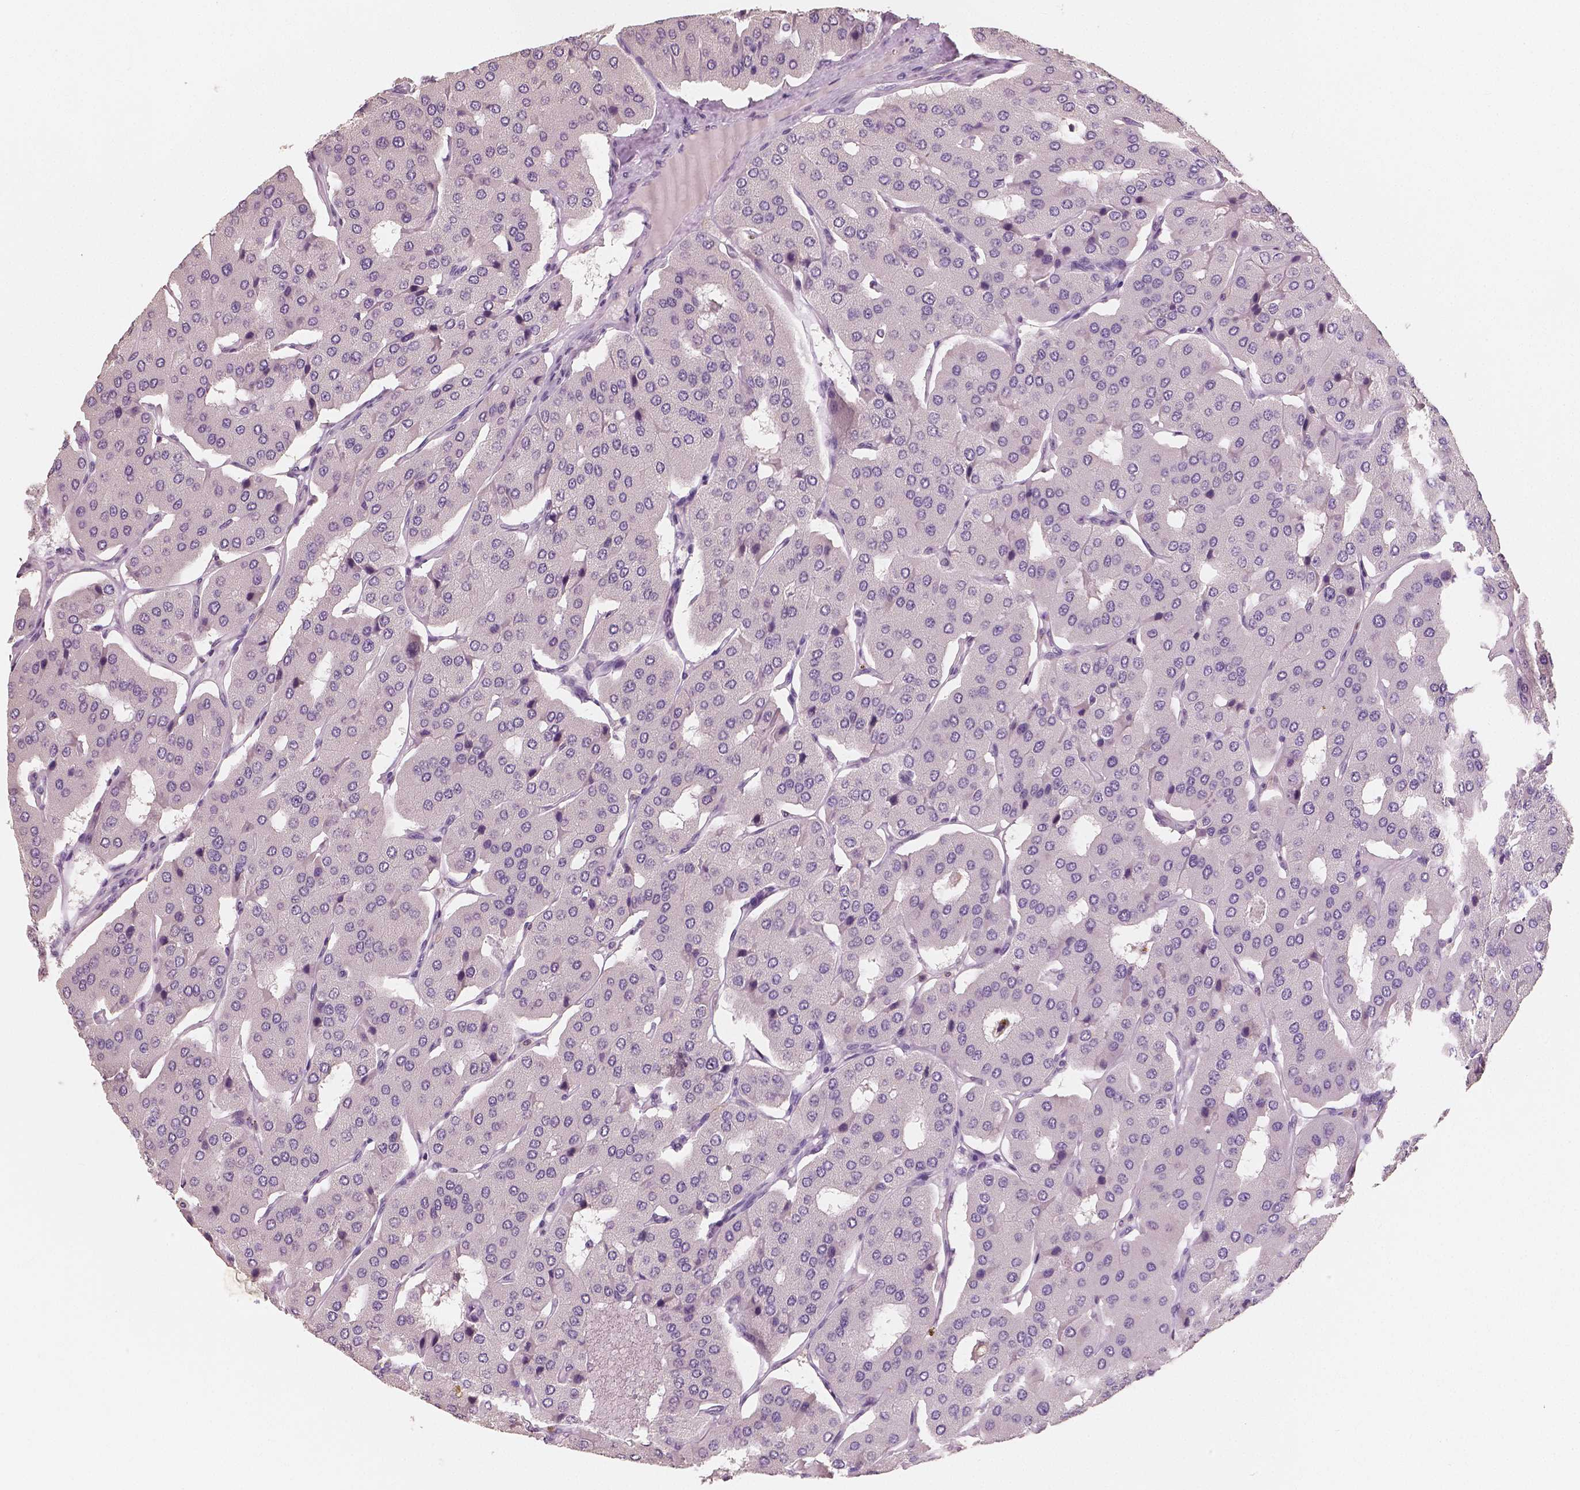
{"staining": {"intensity": "negative", "quantity": "none", "location": "none"}, "tissue": "parathyroid gland", "cell_type": "Glandular cells", "image_type": "normal", "snomed": [{"axis": "morphology", "description": "Normal tissue, NOS"}, {"axis": "morphology", "description": "Adenoma, NOS"}, {"axis": "topography", "description": "Parathyroid gland"}], "caption": "Glandular cells show no significant protein expression in normal parathyroid gland. (Brightfield microscopy of DAB (3,3'-diaminobenzidine) immunohistochemistry (IHC) at high magnification).", "gene": "KIT", "patient": {"sex": "female", "age": 86}}